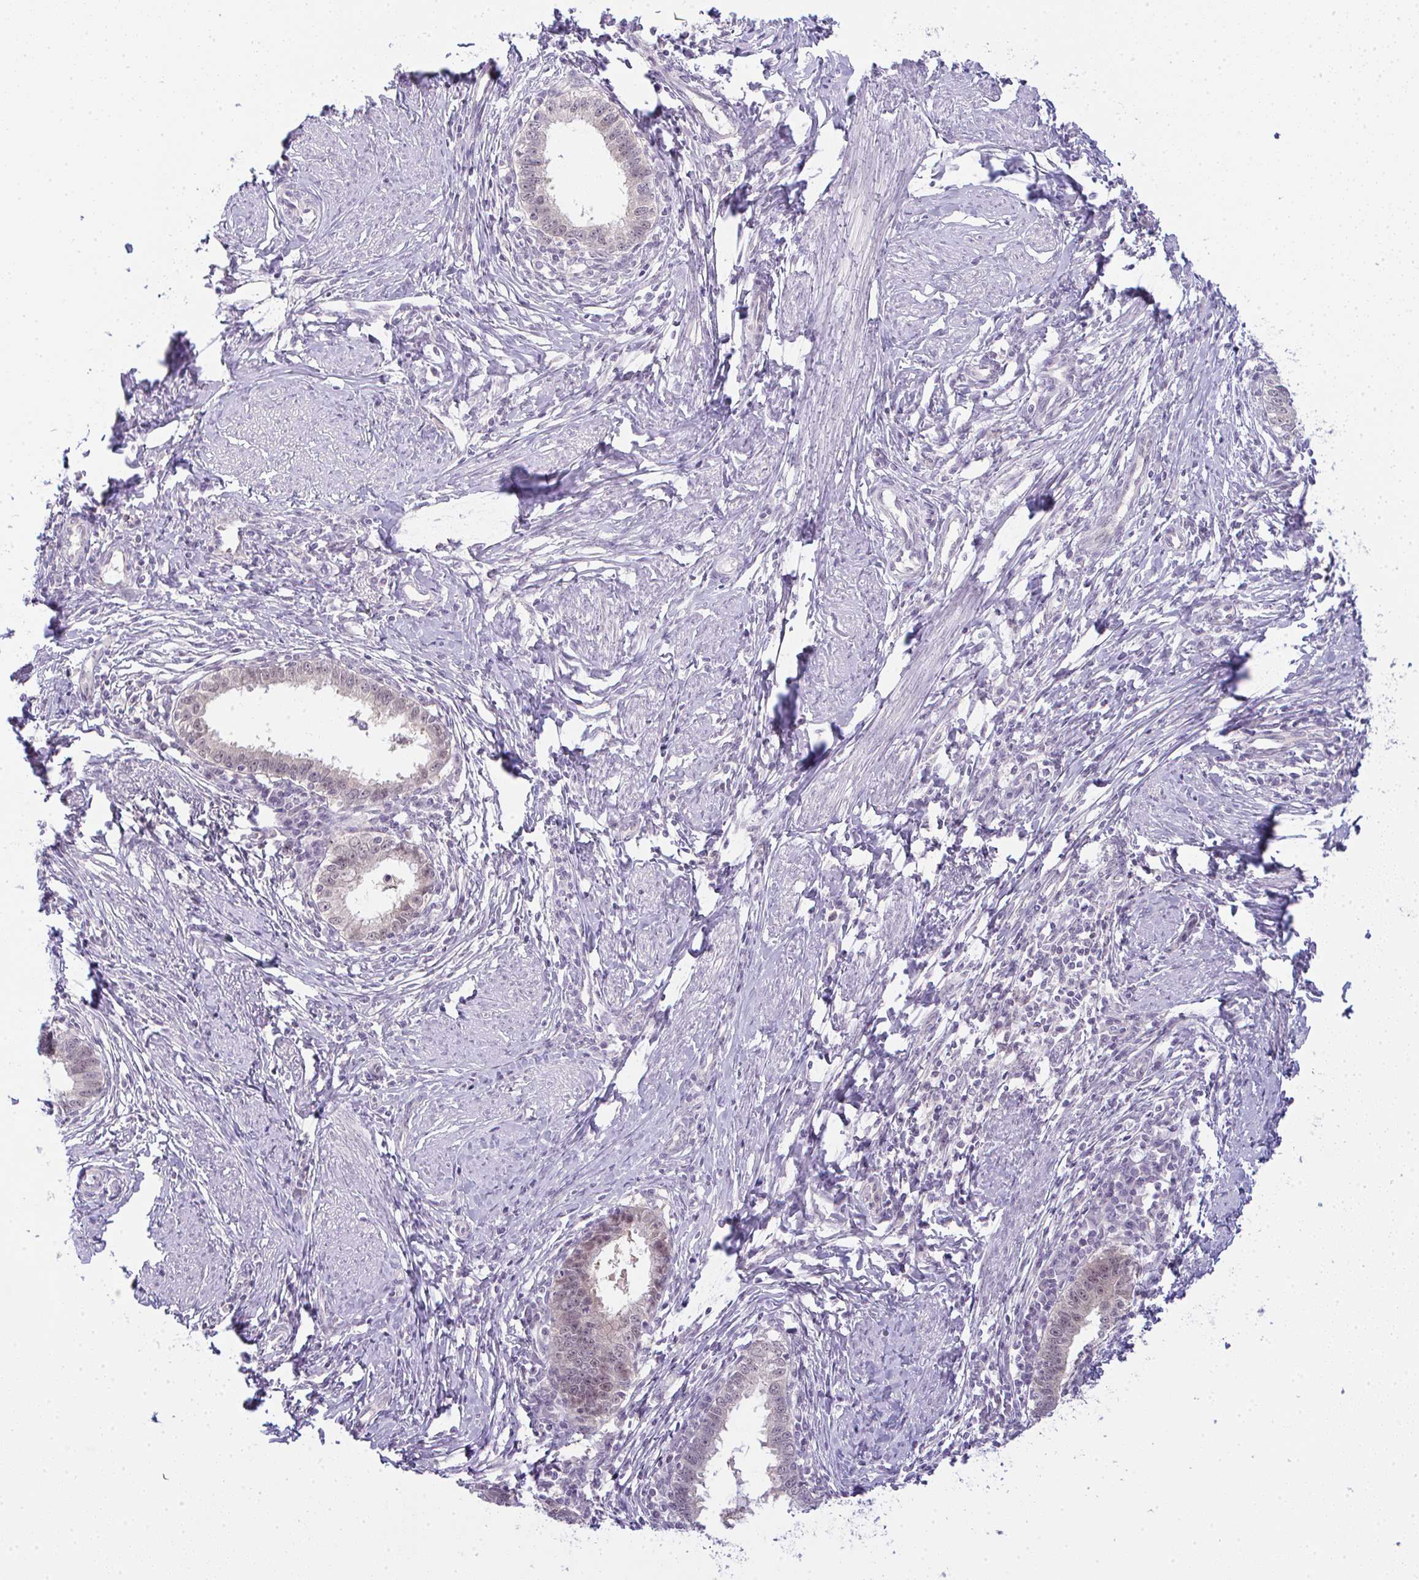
{"staining": {"intensity": "weak", "quantity": "<25%", "location": "nuclear"}, "tissue": "cervical cancer", "cell_type": "Tumor cells", "image_type": "cancer", "snomed": [{"axis": "morphology", "description": "Adenocarcinoma, NOS"}, {"axis": "topography", "description": "Cervix"}], "caption": "This is an immunohistochemistry micrograph of cervical cancer. There is no positivity in tumor cells.", "gene": "CSE1L", "patient": {"sex": "female", "age": 36}}